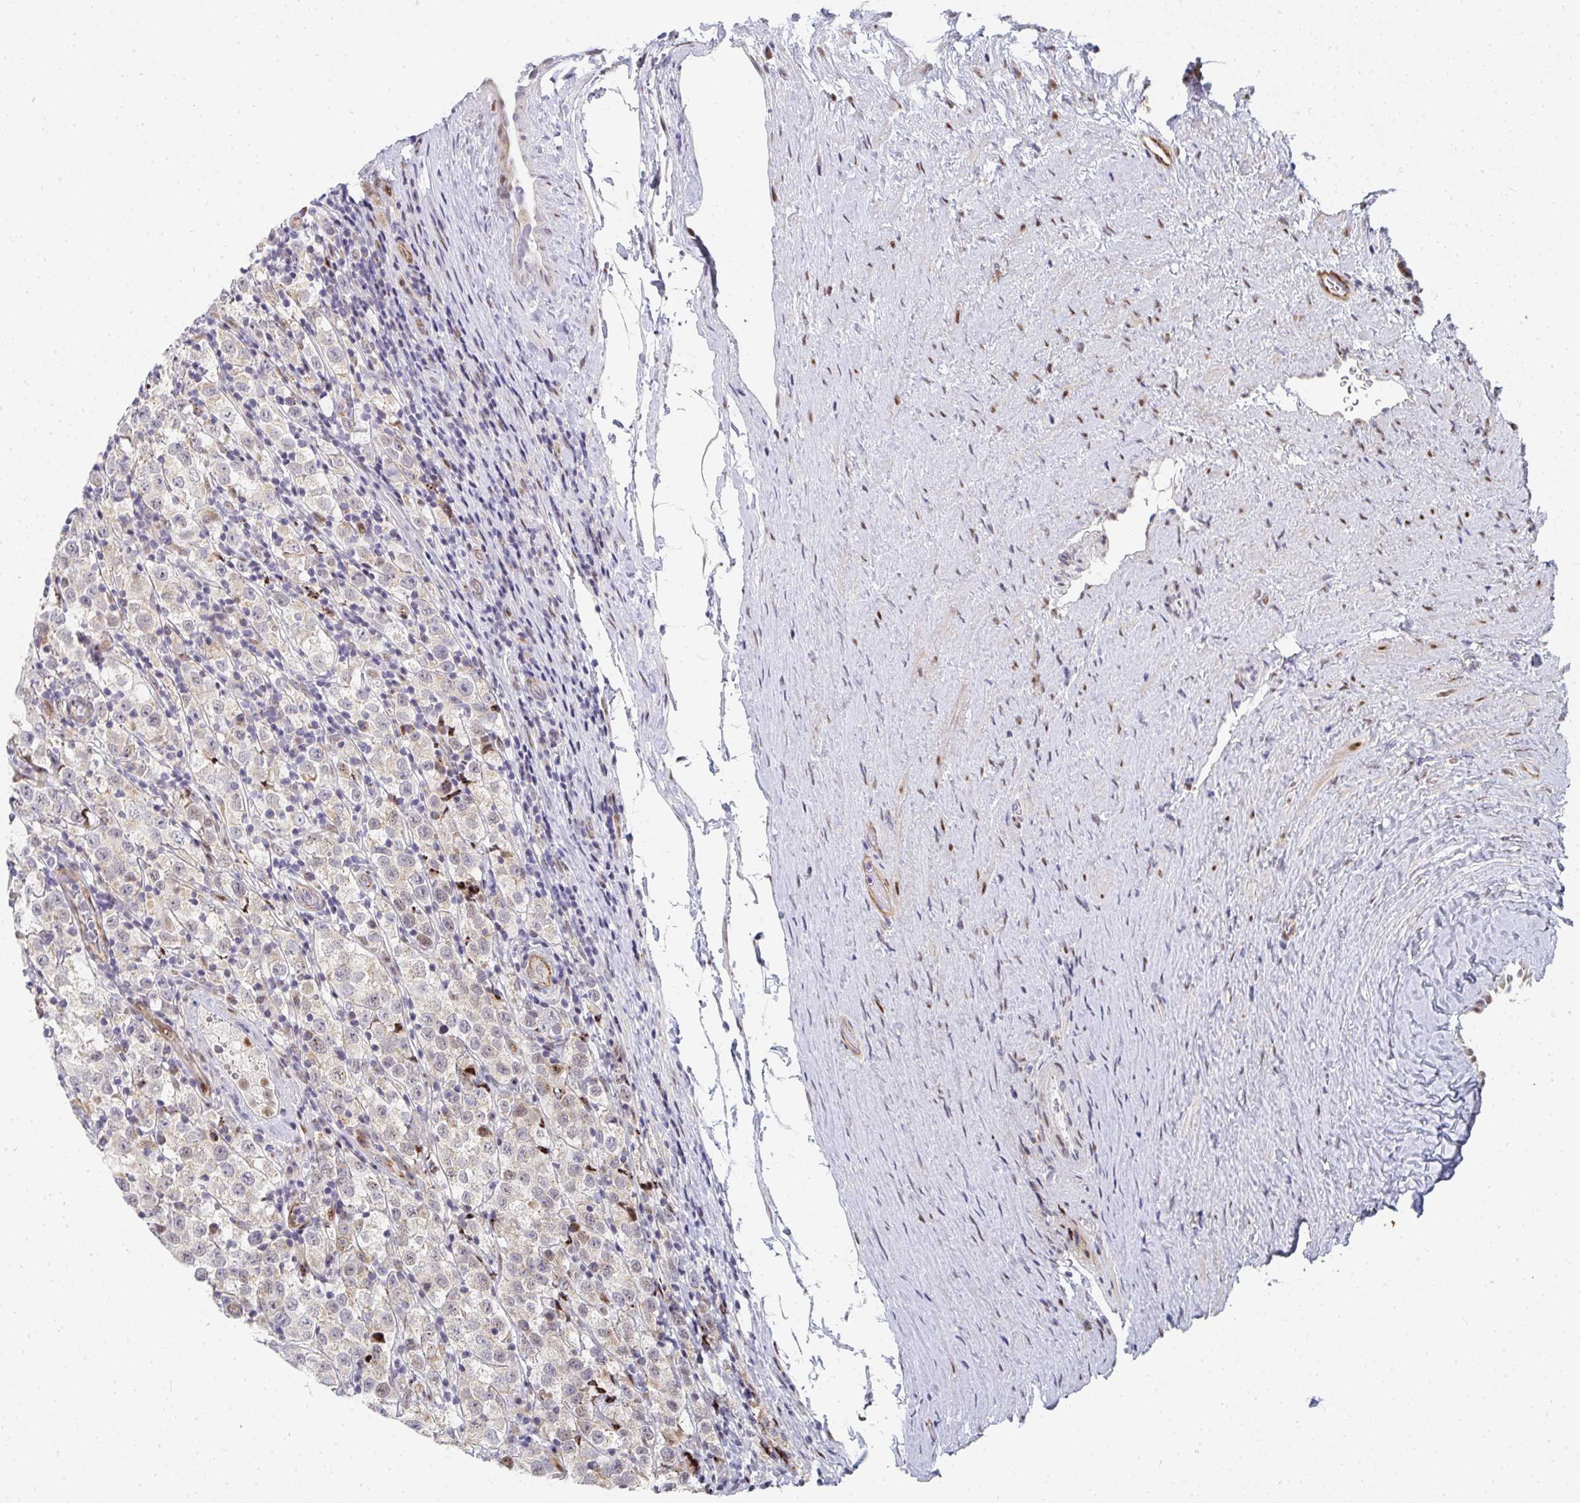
{"staining": {"intensity": "weak", "quantity": "25%-75%", "location": "cytoplasmic/membranous"}, "tissue": "testis cancer", "cell_type": "Tumor cells", "image_type": "cancer", "snomed": [{"axis": "morphology", "description": "Seminoma, NOS"}, {"axis": "morphology", "description": "Carcinoma, Embryonal, NOS"}, {"axis": "topography", "description": "Testis"}], "caption": "Protein staining by immunohistochemistry demonstrates weak cytoplasmic/membranous positivity in about 25%-75% of tumor cells in testis seminoma.", "gene": "ZIC3", "patient": {"sex": "male", "age": 41}}